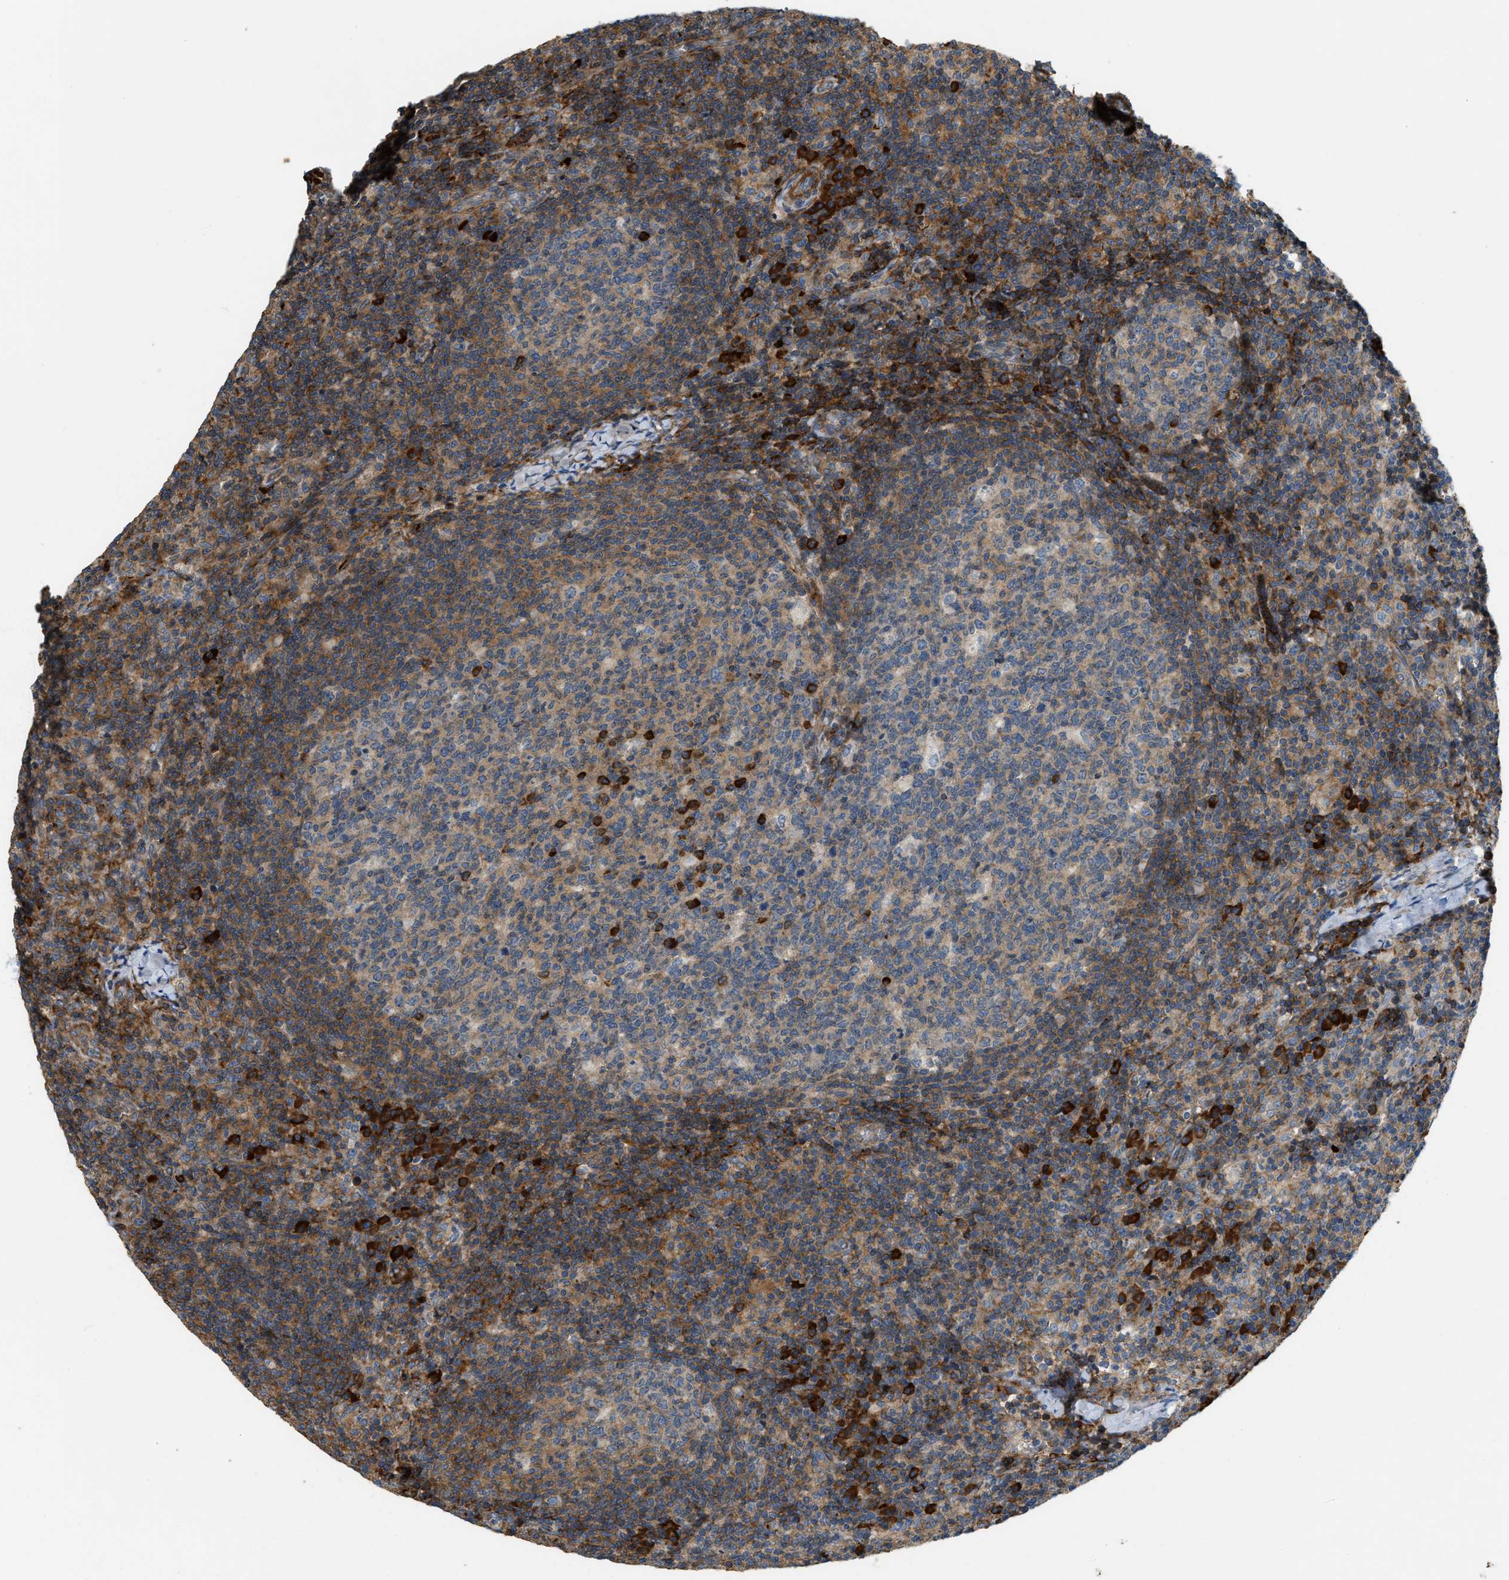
{"staining": {"intensity": "strong", "quantity": "<25%", "location": "cytoplasmic/membranous"}, "tissue": "lymph node", "cell_type": "Germinal center cells", "image_type": "normal", "snomed": [{"axis": "morphology", "description": "Normal tissue, NOS"}, {"axis": "morphology", "description": "Inflammation, NOS"}, {"axis": "topography", "description": "Lymph node"}], "caption": "Human lymph node stained with a brown dye demonstrates strong cytoplasmic/membranous positive staining in approximately <25% of germinal center cells.", "gene": "BTN3A2", "patient": {"sex": "male", "age": 55}}